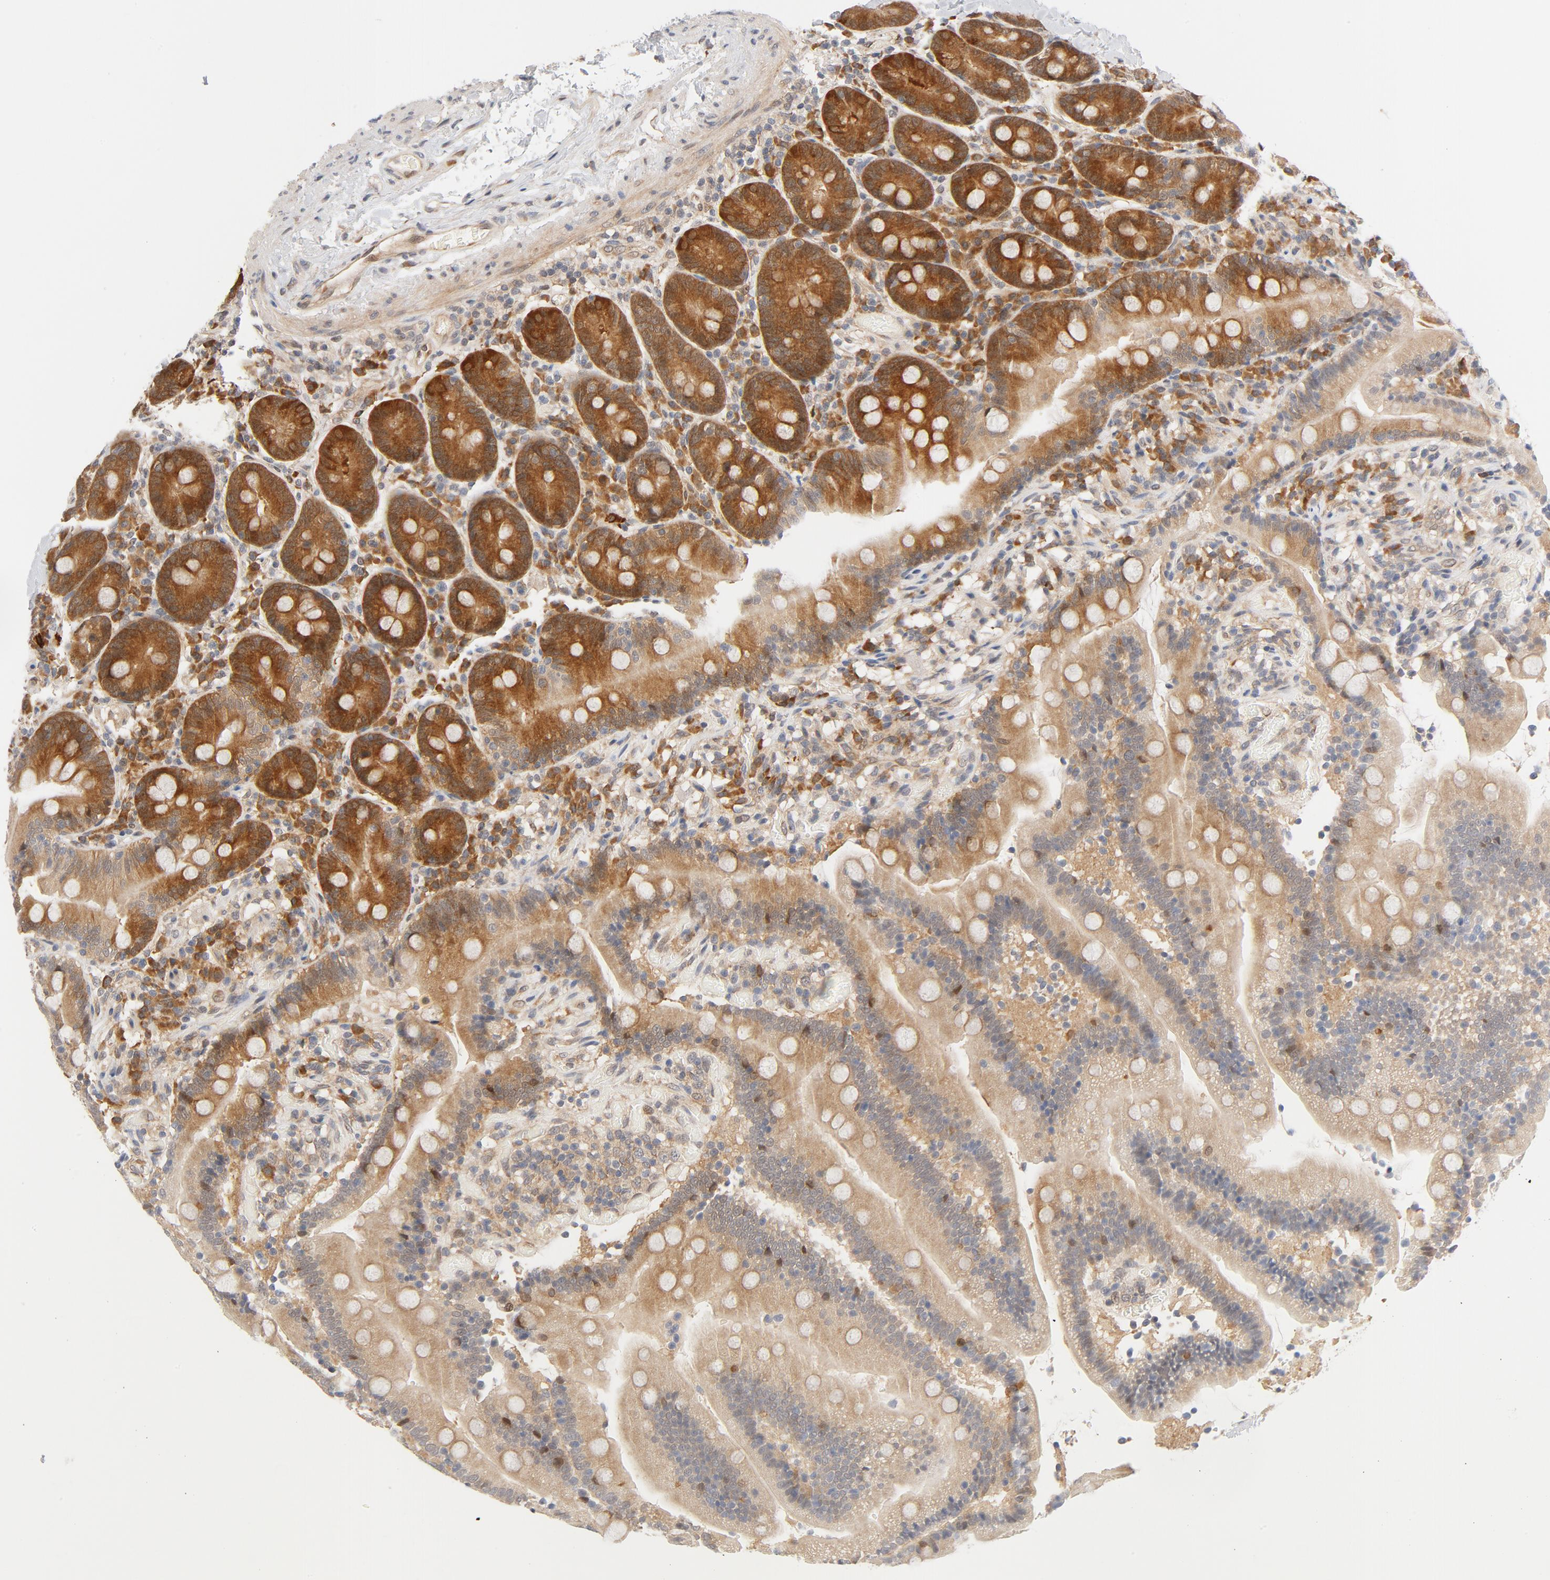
{"staining": {"intensity": "moderate", "quantity": ">75%", "location": "cytoplasmic/membranous"}, "tissue": "duodenum", "cell_type": "Glandular cells", "image_type": "normal", "snomed": [{"axis": "morphology", "description": "Normal tissue, NOS"}, {"axis": "topography", "description": "Duodenum"}], "caption": "Moderate cytoplasmic/membranous expression is appreciated in approximately >75% of glandular cells in normal duodenum. Nuclei are stained in blue.", "gene": "EIF4E", "patient": {"sex": "male", "age": 66}}